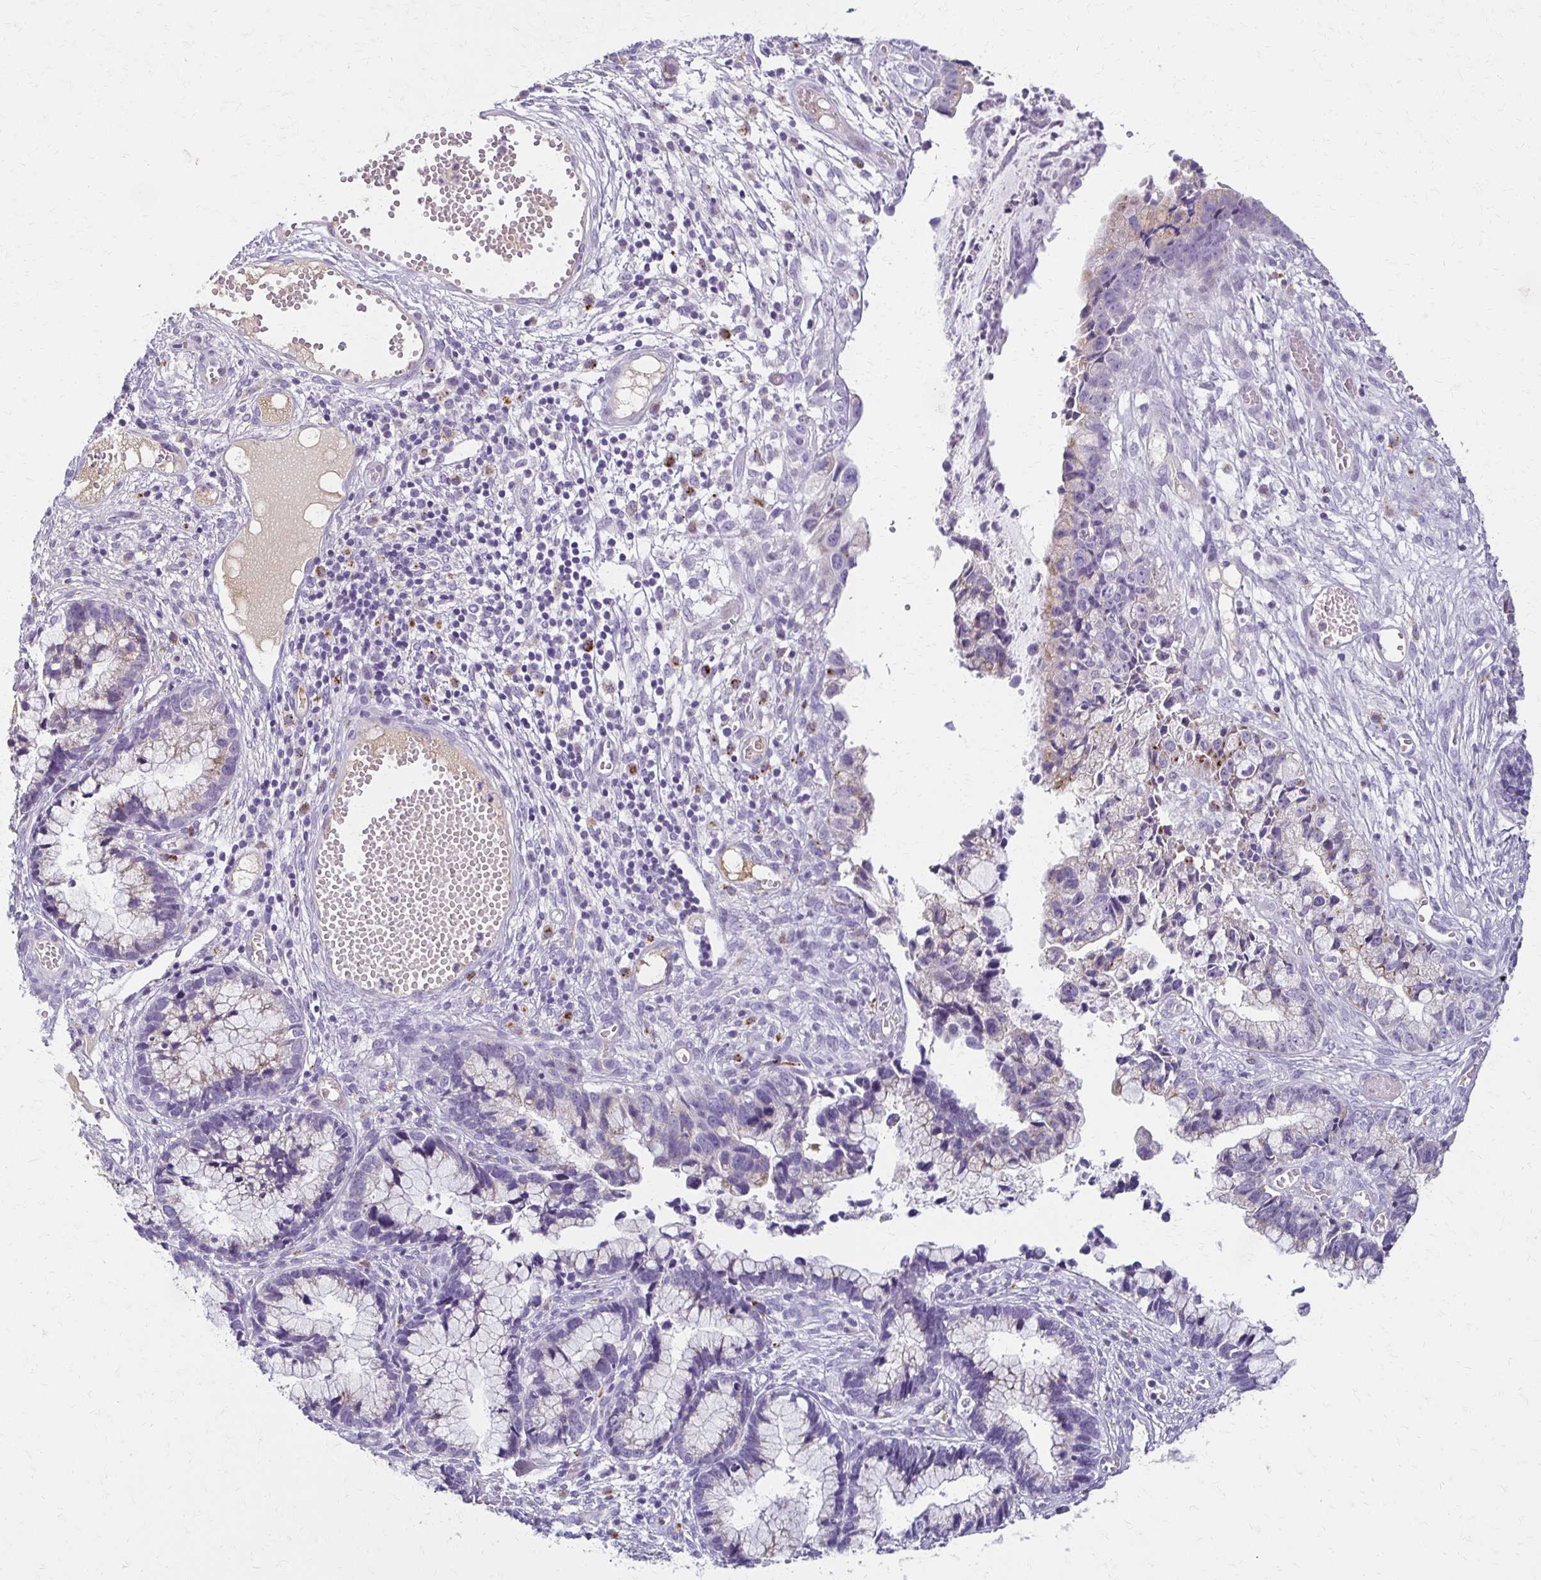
{"staining": {"intensity": "negative", "quantity": "none", "location": "none"}, "tissue": "cervical cancer", "cell_type": "Tumor cells", "image_type": "cancer", "snomed": [{"axis": "morphology", "description": "Adenocarcinoma, NOS"}, {"axis": "topography", "description": "Cervix"}], "caption": "A micrograph of cervical cancer stained for a protein displays no brown staining in tumor cells.", "gene": "BBS12", "patient": {"sex": "female", "age": 44}}